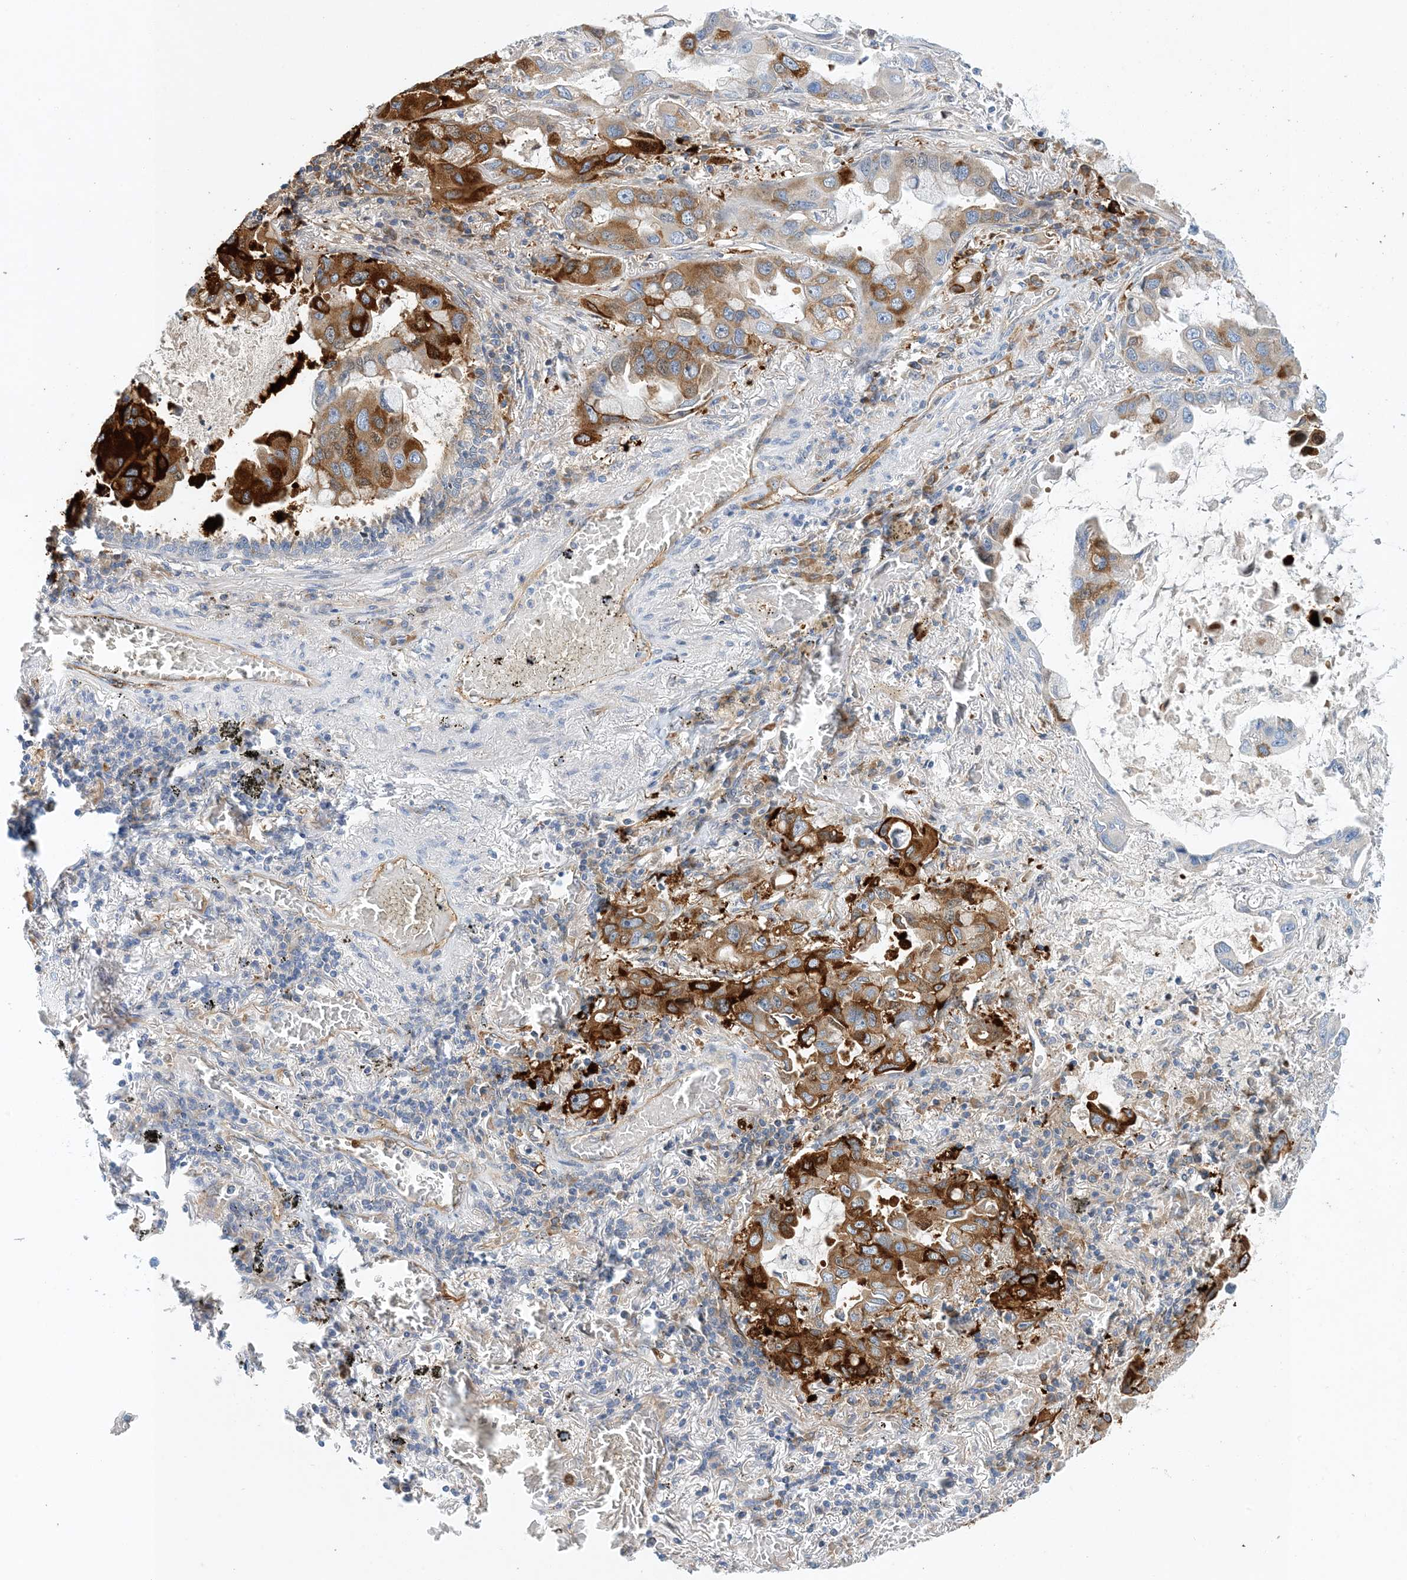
{"staining": {"intensity": "strong", "quantity": ">75%", "location": "cytoplasmic/membranous"}, "tissue": "lung cancer", "cell_type": "Tumor cells", "image_type": "cancer", "snomed": [{"axis": "morphology", "description": "Adenocarcinoma, NOS"}, {"axis": "topography", "description": "Lung"}], "caption": "This is a photomicrograph of immunohistochemistry (IHC) staining of lung cancer, which shows strong staining in the cytoplasmic/membranous of tumor cells.", "gene": "PCDHA2", "patient": {"sex": "male", "age": 64}}